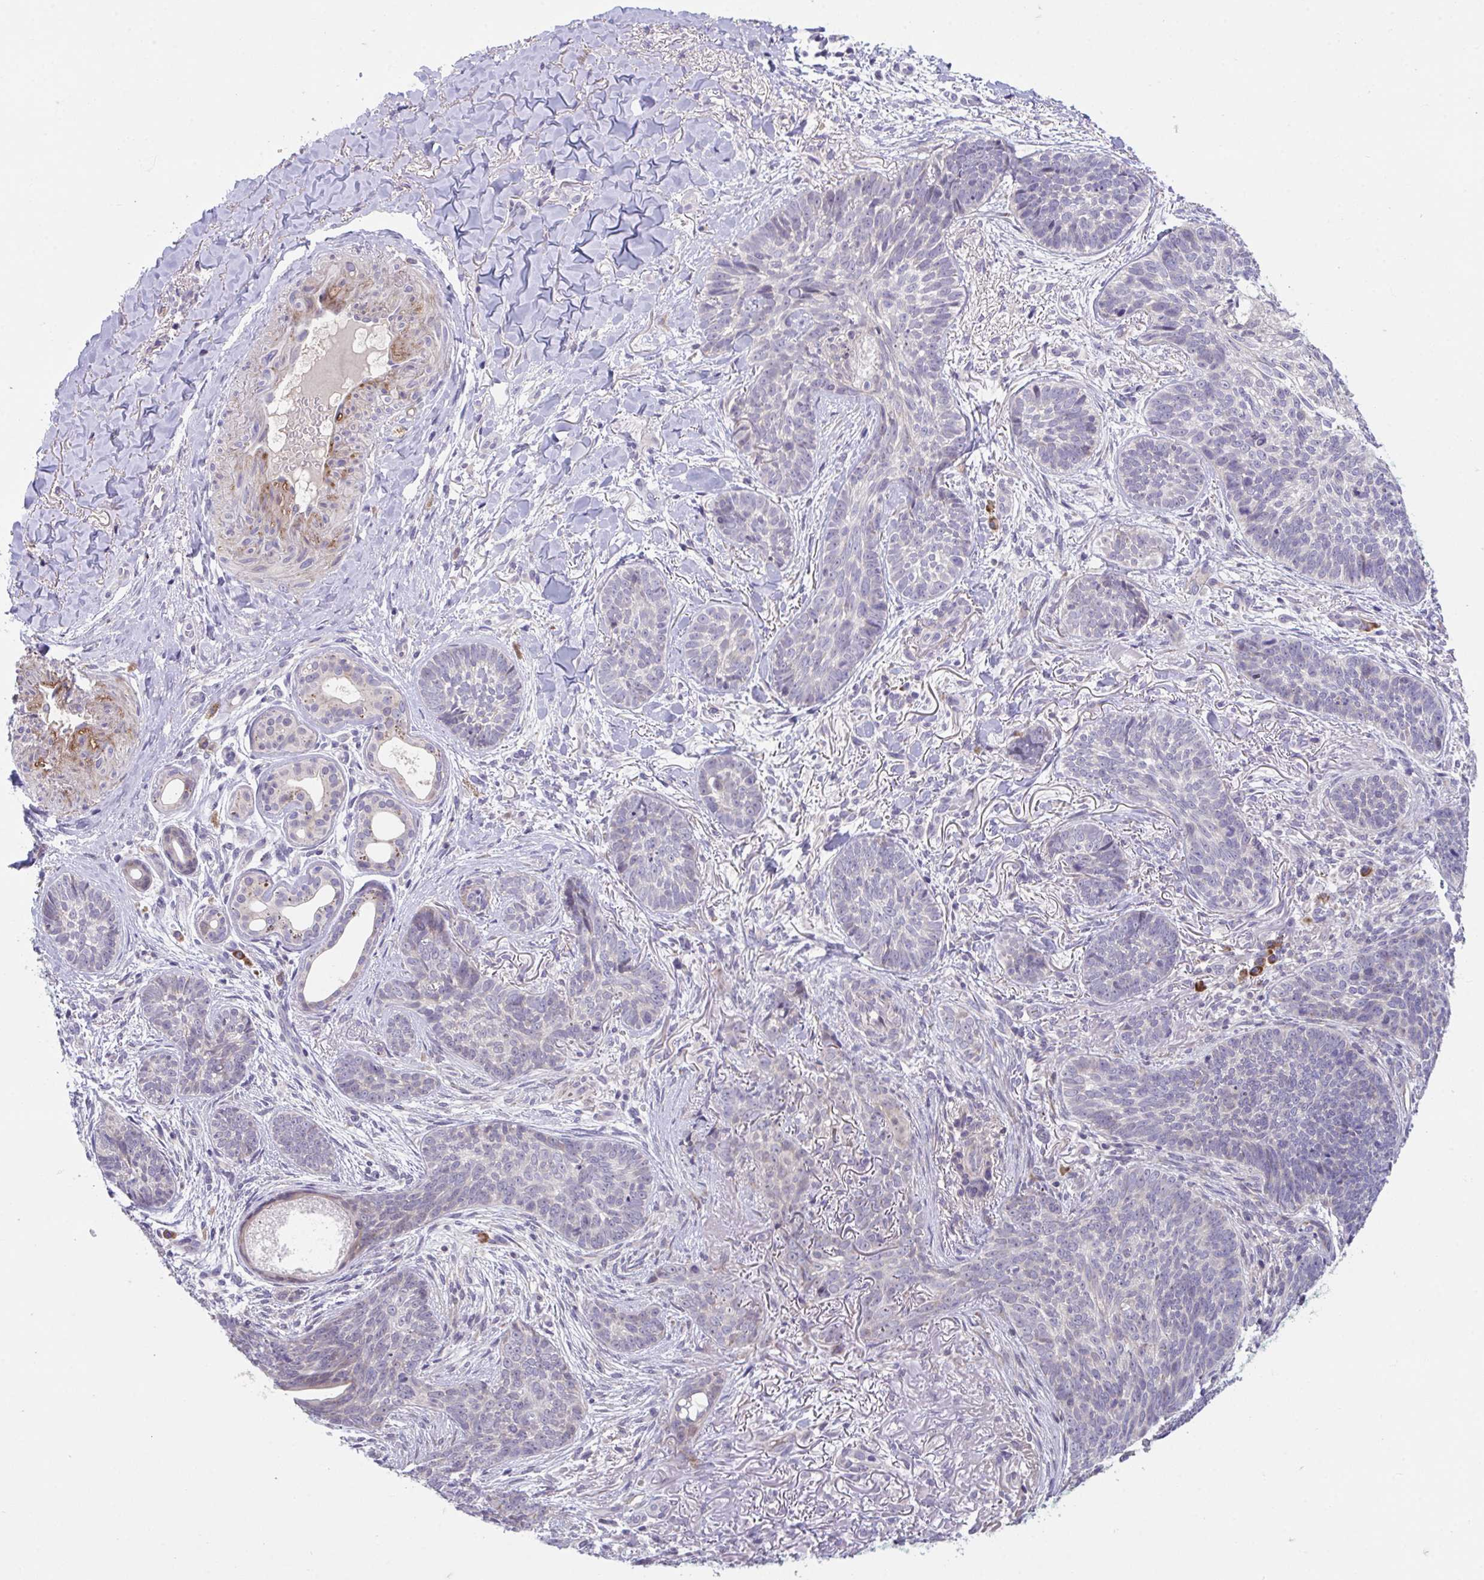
{"staining": {"intensity": "negative", "quantity": "none", "location": "none"}, "tissue": "skin cancer", "cell_type": "Tumor cells", "image_type": "cancer", "snomed": [{"axis": "morphology", "description": "Basal cell carcinoma"}, {"axis": "topography", "description": "Skin"}, {"axis": "topography", "description": "Skin of face"}], "caption": "Image shows no significant protein staining in tumor cells of skin basal cell carcinoma.", "gene": "SUSD4", "patient": {"sex": "male", "age": 88}}